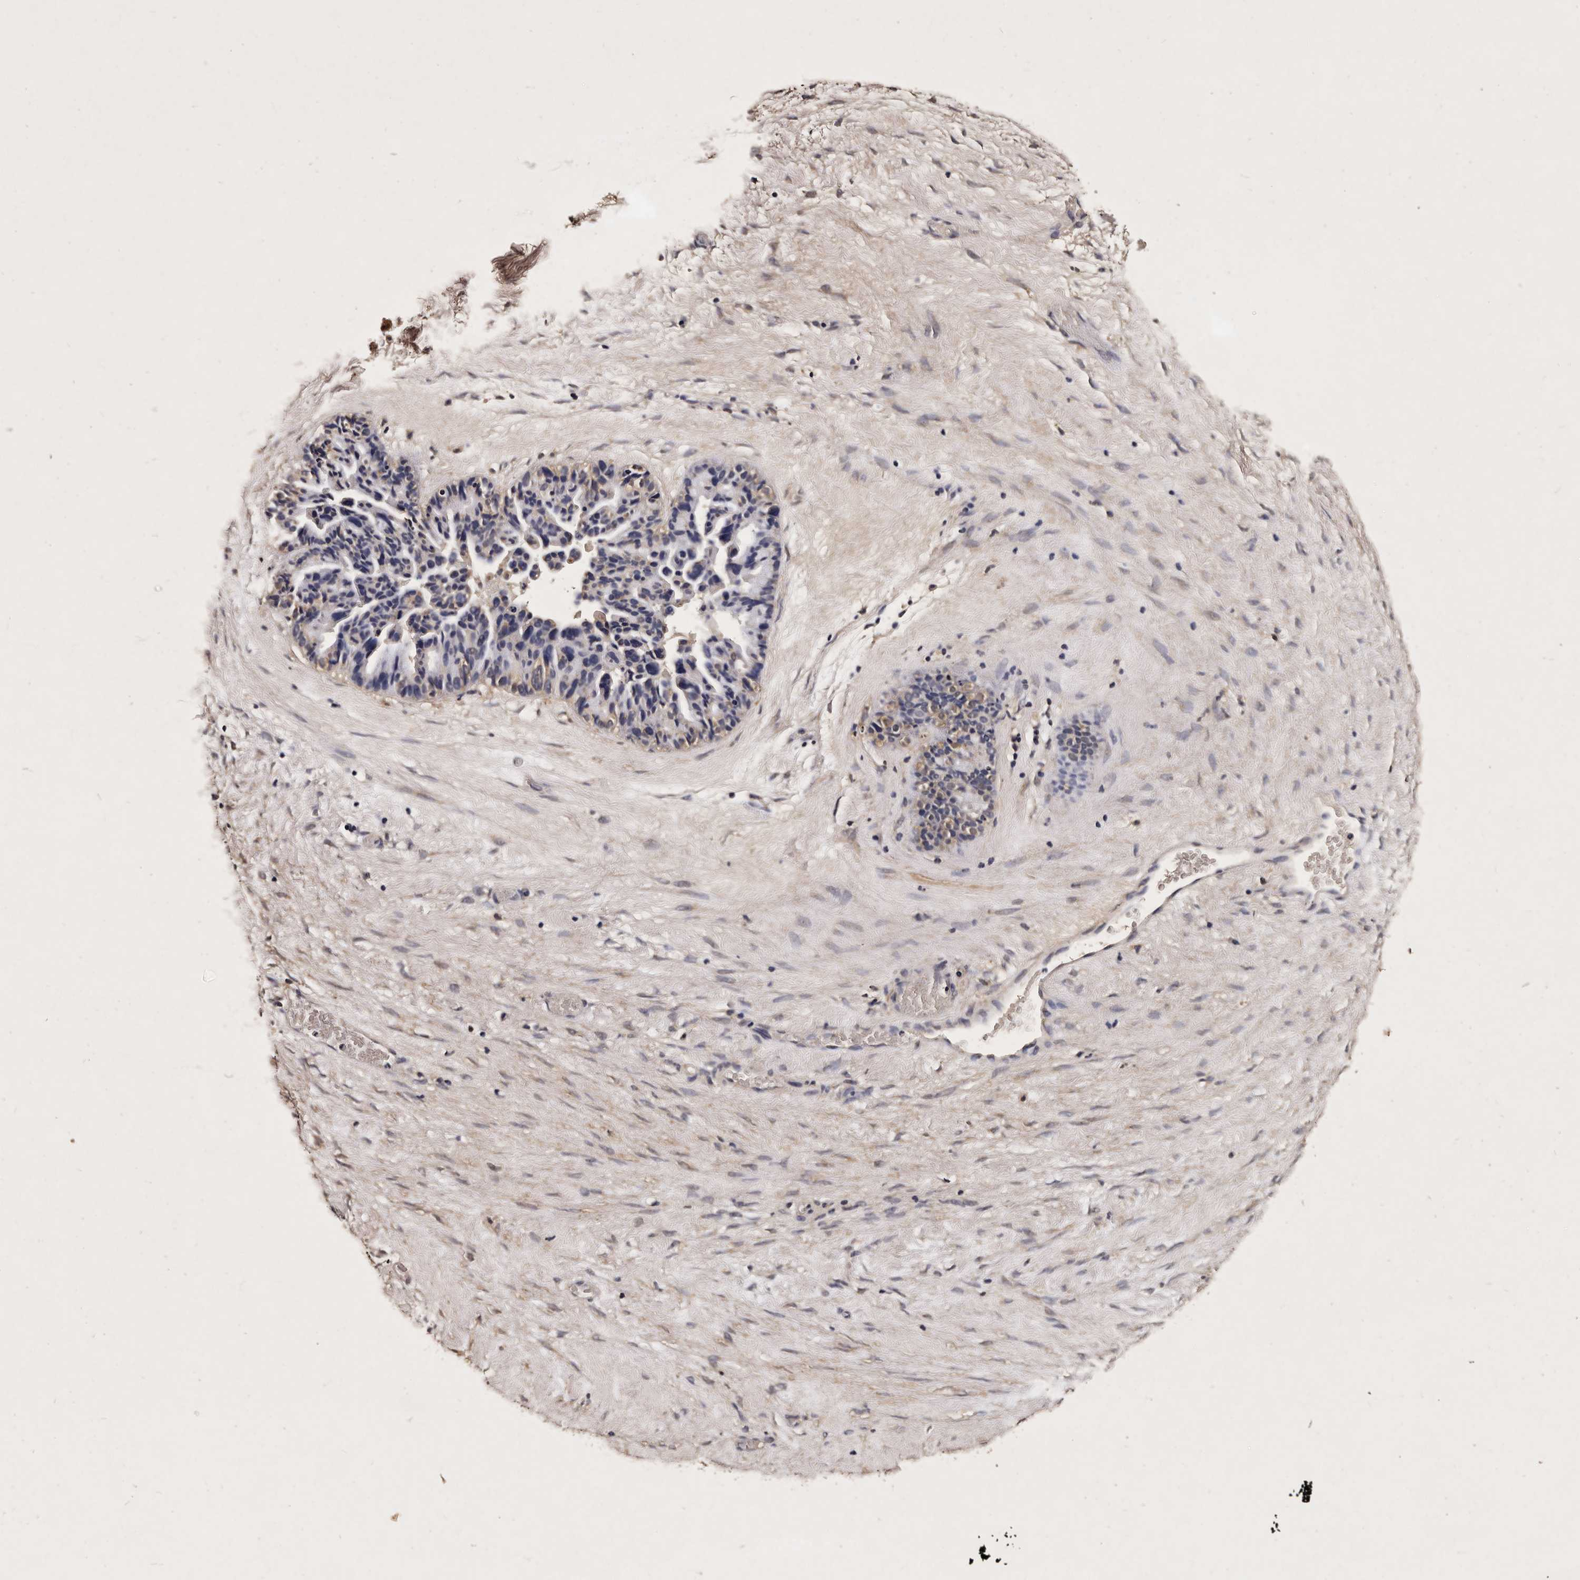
{"staining": {"intensity": "moderate", "quantity": "<25%", "location": "cytoplasmic/membranous"}, "tissue": "ovarian cancer", "cell_type": "Tumor cells", "image_type": "cancer", "snomed": [{"axis": "morphology", "description": "Cystadenocarcinoma, serous, NOS"}, {"axis": "topography", "description": "Ovary"}], "caption": "Immunohistochemistry (IHC) photomicrograph of neoplastic tissue: human ovarian cancer (serous cystadenocarcinoma) stained using IHC shows low levels of moderate protein expression localized specifically in the cytoplasmic/membranous of tumor cells, appearing as a cytoplasmic/membranous brown color.", "gene": "PARS2", "patient": {"sex": "female", "age": 56}}